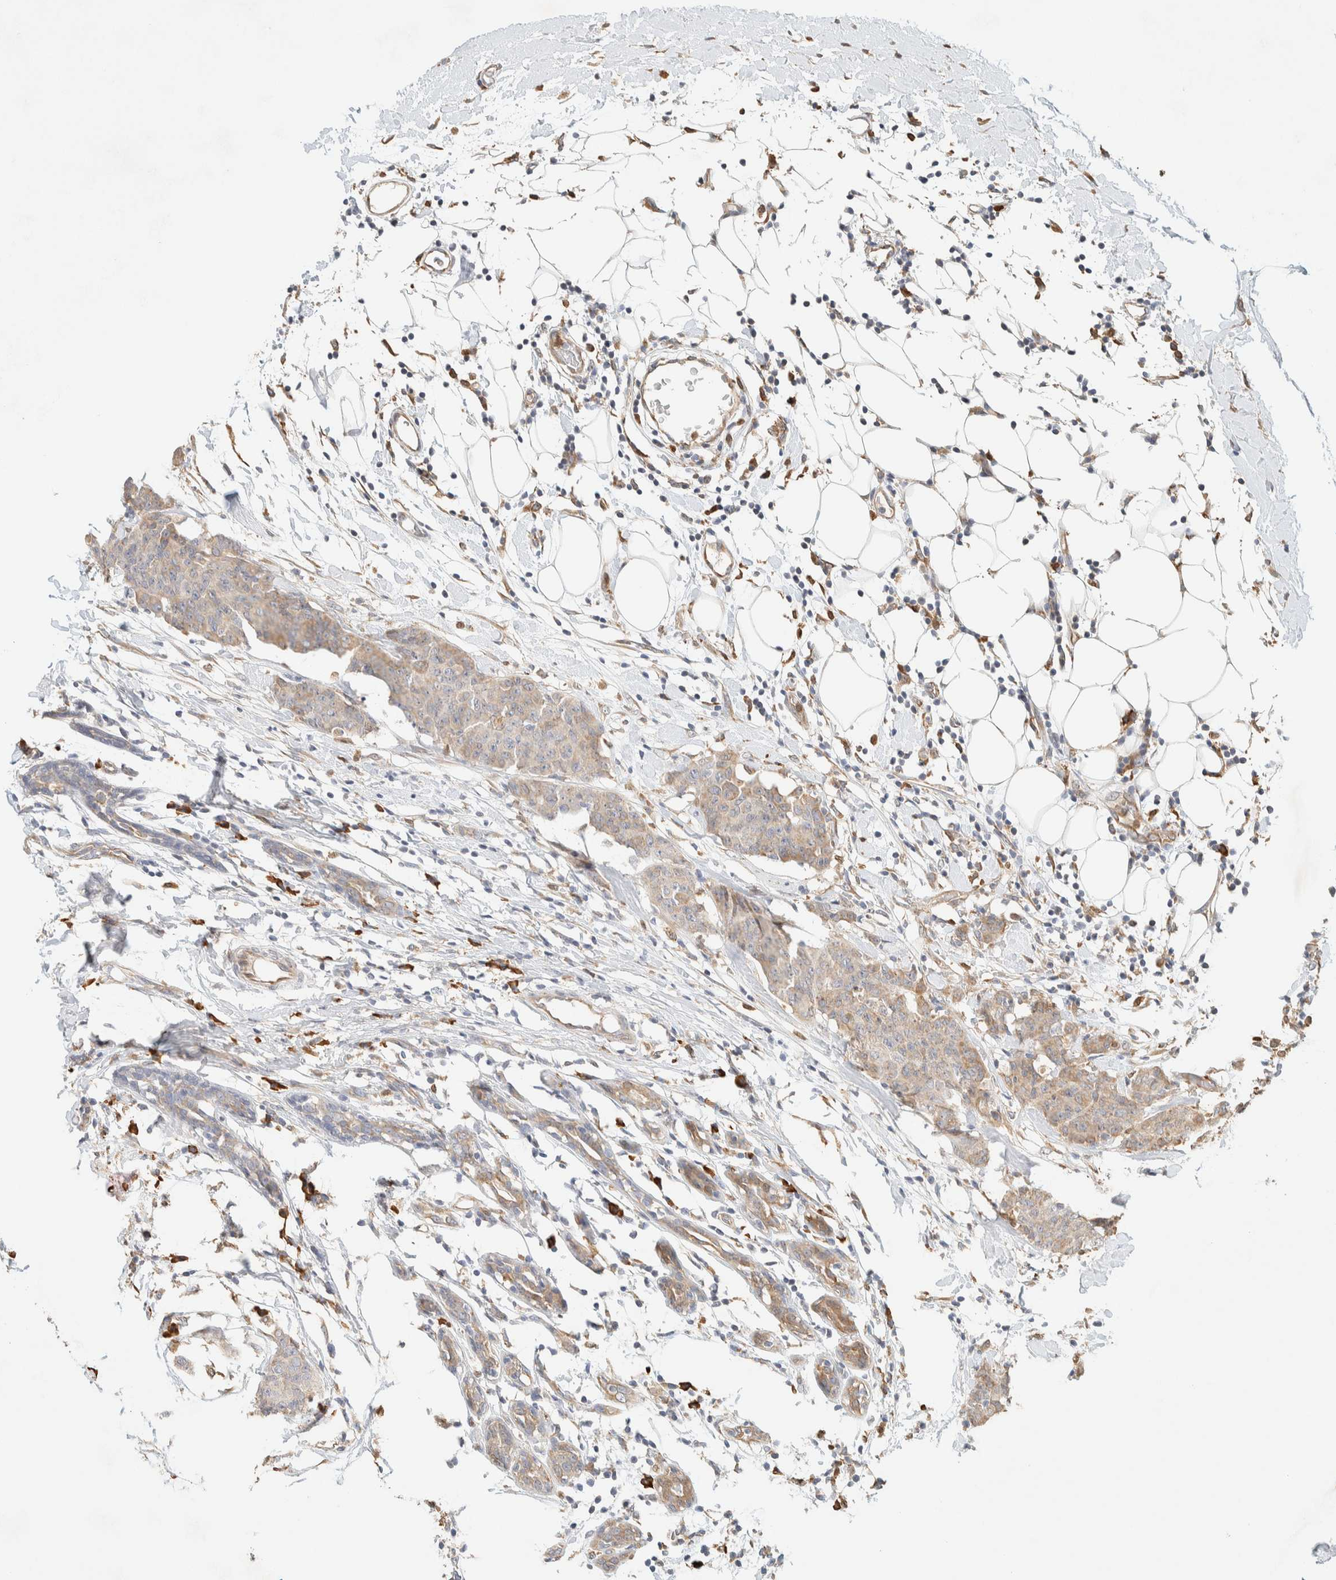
{"staining": {"intensity": "weak", "quantity": ">75%", "location": "cytoplasmic/membranous"}, "tissue": "breast cancer", "cell_type": "Tumor cells", "image_type": "cancer", "snomed": [{"axis": "morphology", "description": "Normal tissue, NOS"}, {"axis": "morphology", "description": "Duct carcinoma"}, {"axis": "topography", "description": "Breast"}], "caption": "A low amount of weak cytoplasmic/membranous expression is appreciated in approximately >75% of tumor cells in breast cancer (invasive ductal carcinoma) tissue.", "gene": "TTC3", "patient": {"sex": "female", "age": 40}}